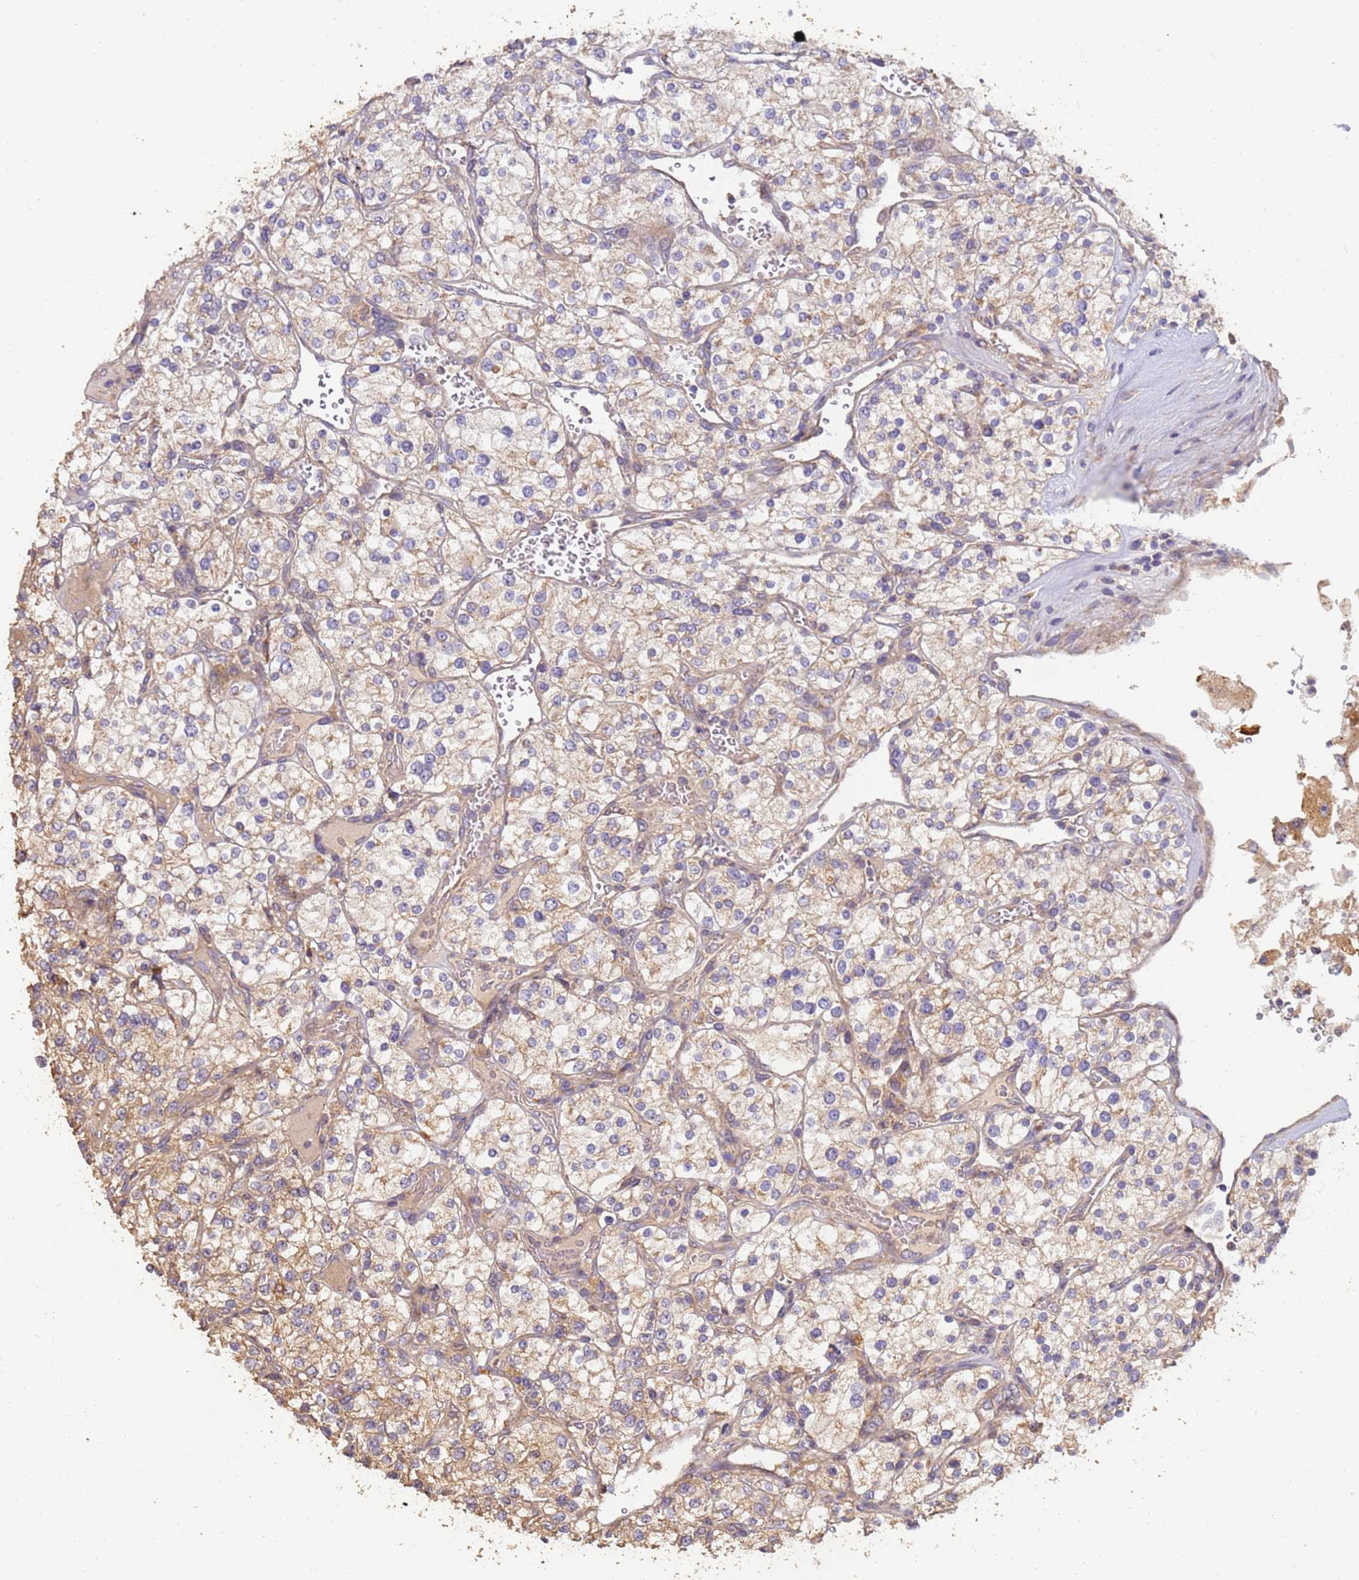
{"staining": {"intensity": "weak", "quantity": "25%-75%", "location": "cytoplasmic/membranous"}, "tissue": "renal cancer", "cell_type": "Tumor cells", "image_type": "cancer", "snomed": [{"axis": "morphology", "description": "Adenocarcinoma, NOS"}, {"axis": "topography", "description": "Kidney"}], "caption": "Immunohistochemical staining of renal adenocarcinoma reveals weak cytoplasmic/membranous protein positivity in about 25%-75% of tumor cells.", "gene": "TIGAR", "patient": {"sex": "male", "age": 80}}